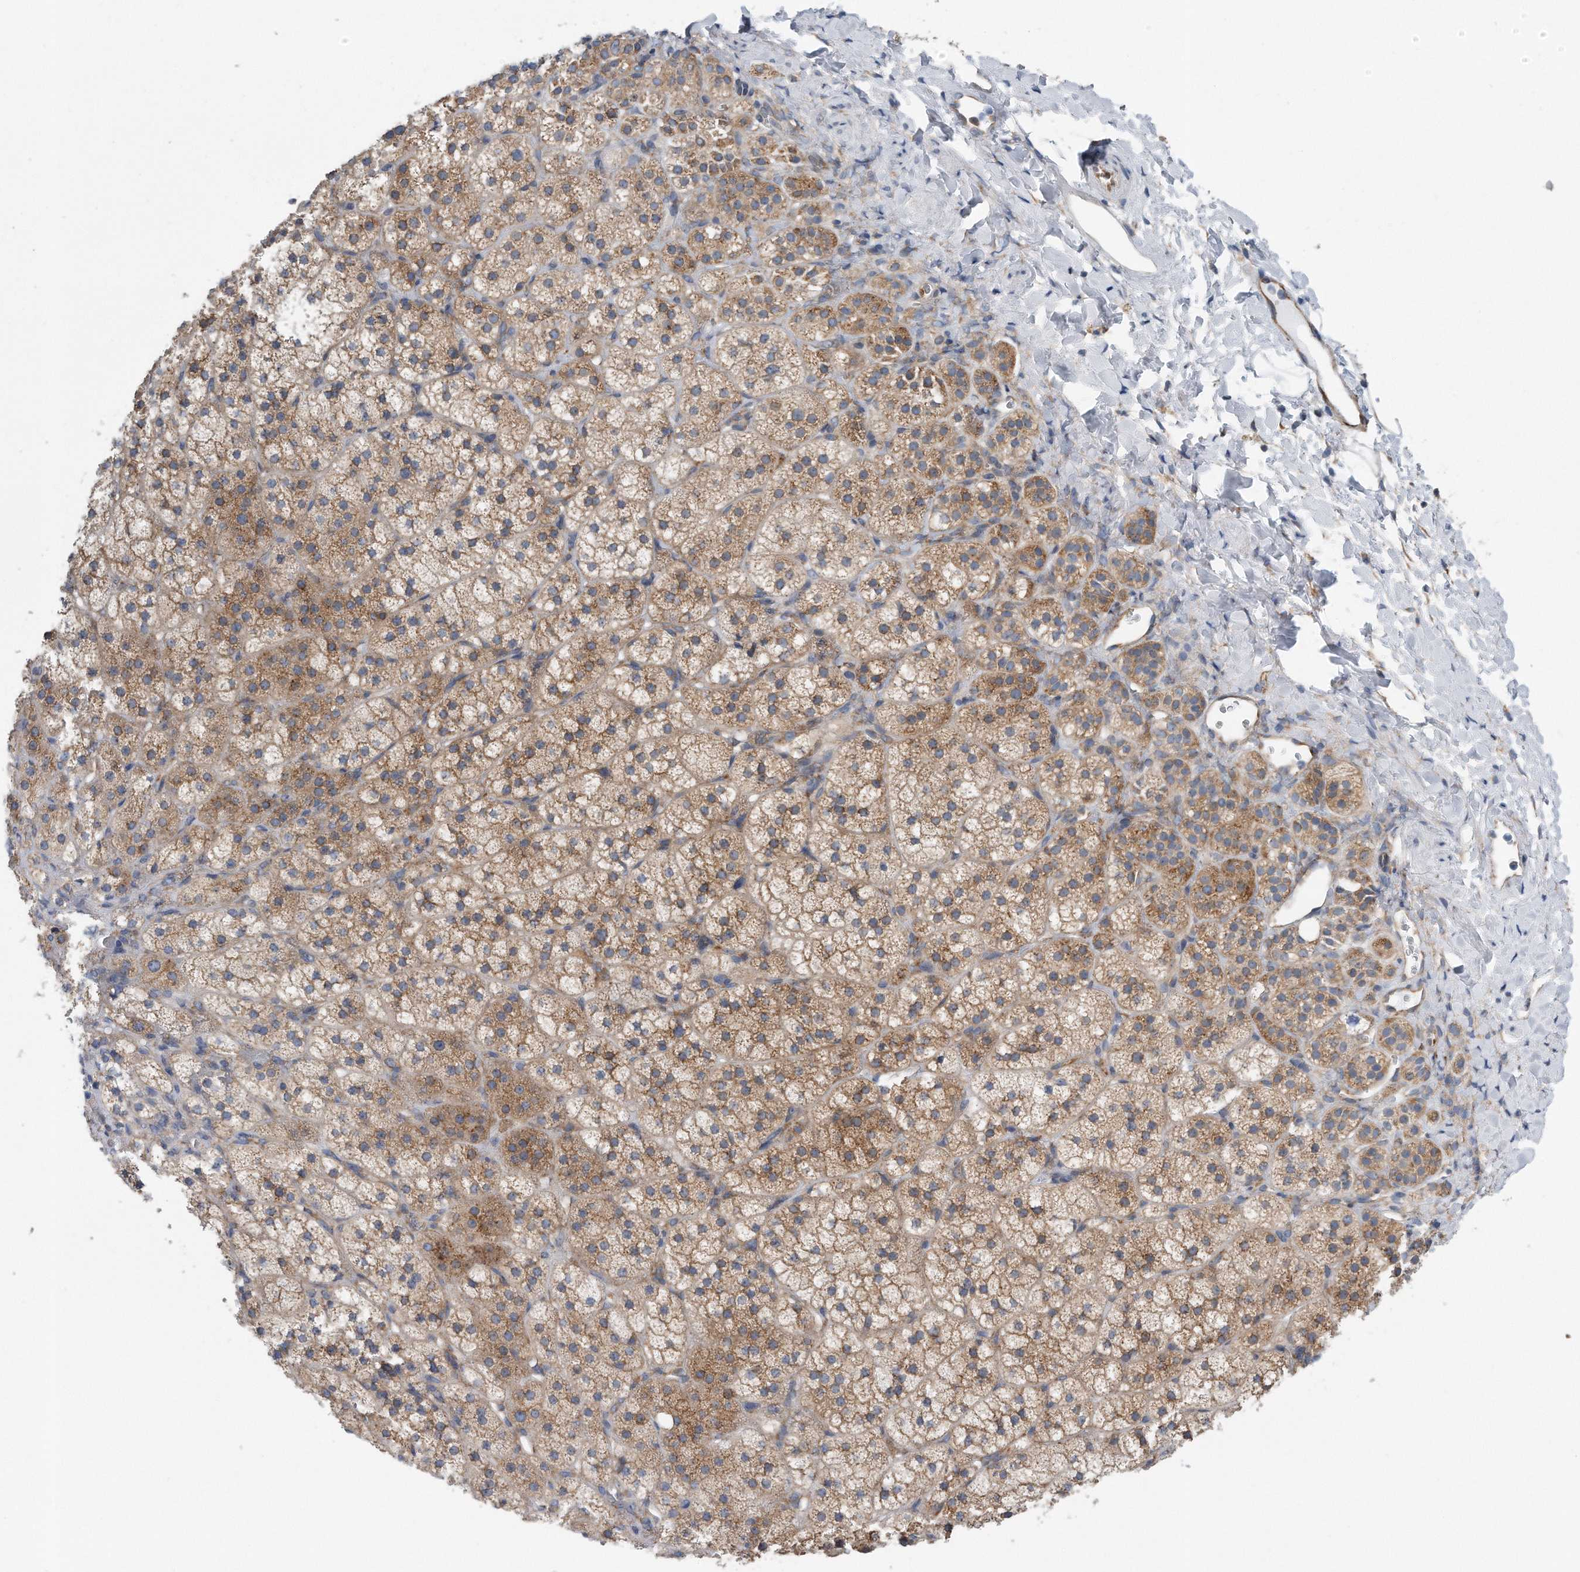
{"staining": {"intensity": "moderate", "quantity": "25%-75%", "location": "cytoplasmic/membranous"}, "tissue": "adrenal gland", "cell_type": "Glandular cells", "image_type": "normal", "snomed": [{"axis": "morphology", "description": "Normal tissue, NOS"}, {"axis": "topography", "description": "Adrenal gland"}], "caption": "Immunohistochemistry (IHC) of benign adrenal gland displays medium levels of moderate cytoplasmic/membranous expression in approximately 25%-75% of glandular cells.", "gene": "RPL26L1", "patient": {"sex": "female", "age": 44}}